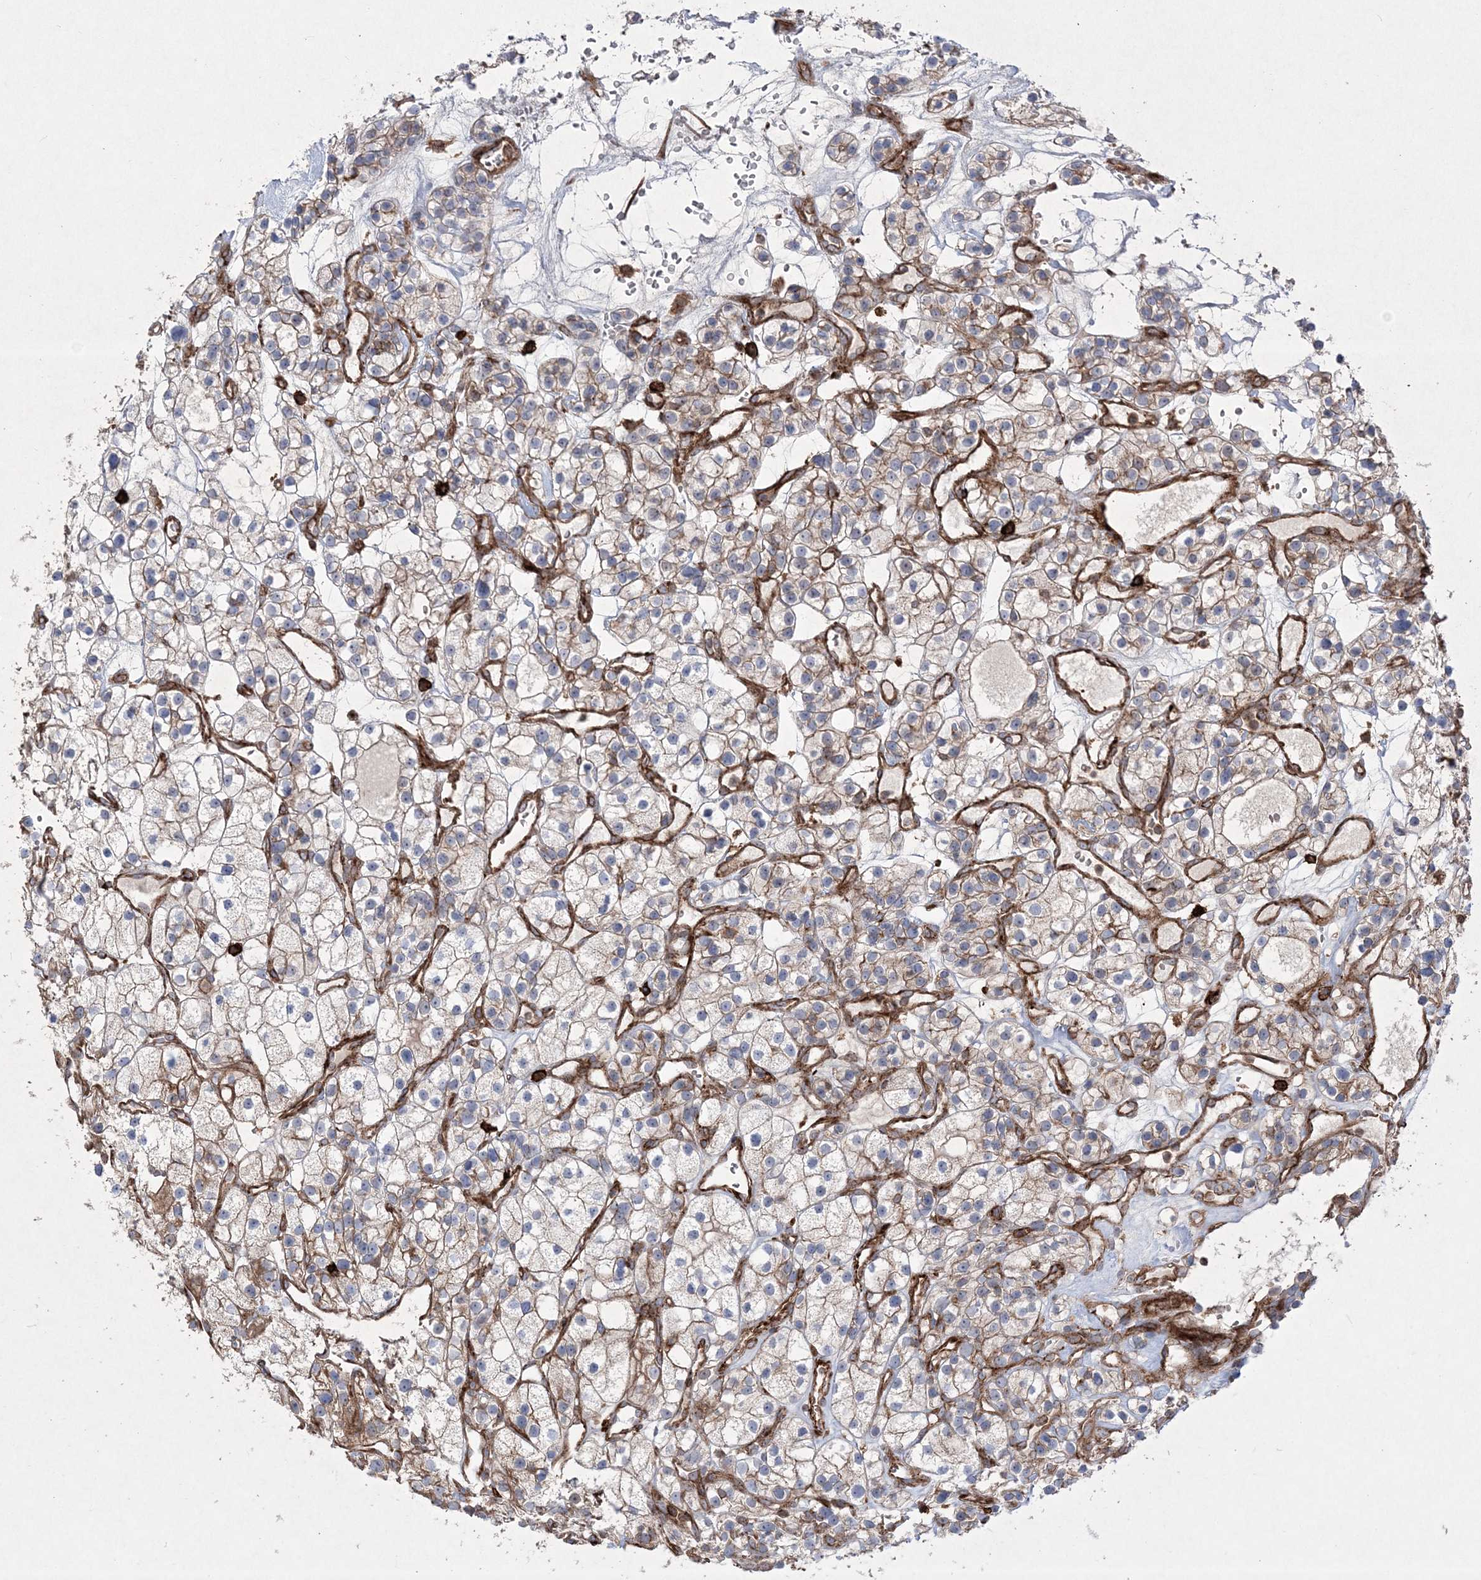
{"staining": {"intensity": "weak", "quantity": "25%-75%", "location": "cytoplasmic/membranous"}, "tissue": "renal cancer", "cell_type": "Tumor cells", "image_type": "cancer", "snomed": [{"axis": "morphology", "description": "Adenocarcinoma, NOS"}, {"axis": "topography", "description": "Kidney"}], "caption": "Protein analysis of renal cancer tissue reveals weak cytoplasmic/membranous staining in about 25%-75% of tumor cells.", "gene": "RICTOR", "patient": {"sex": "female", "age": 57}}